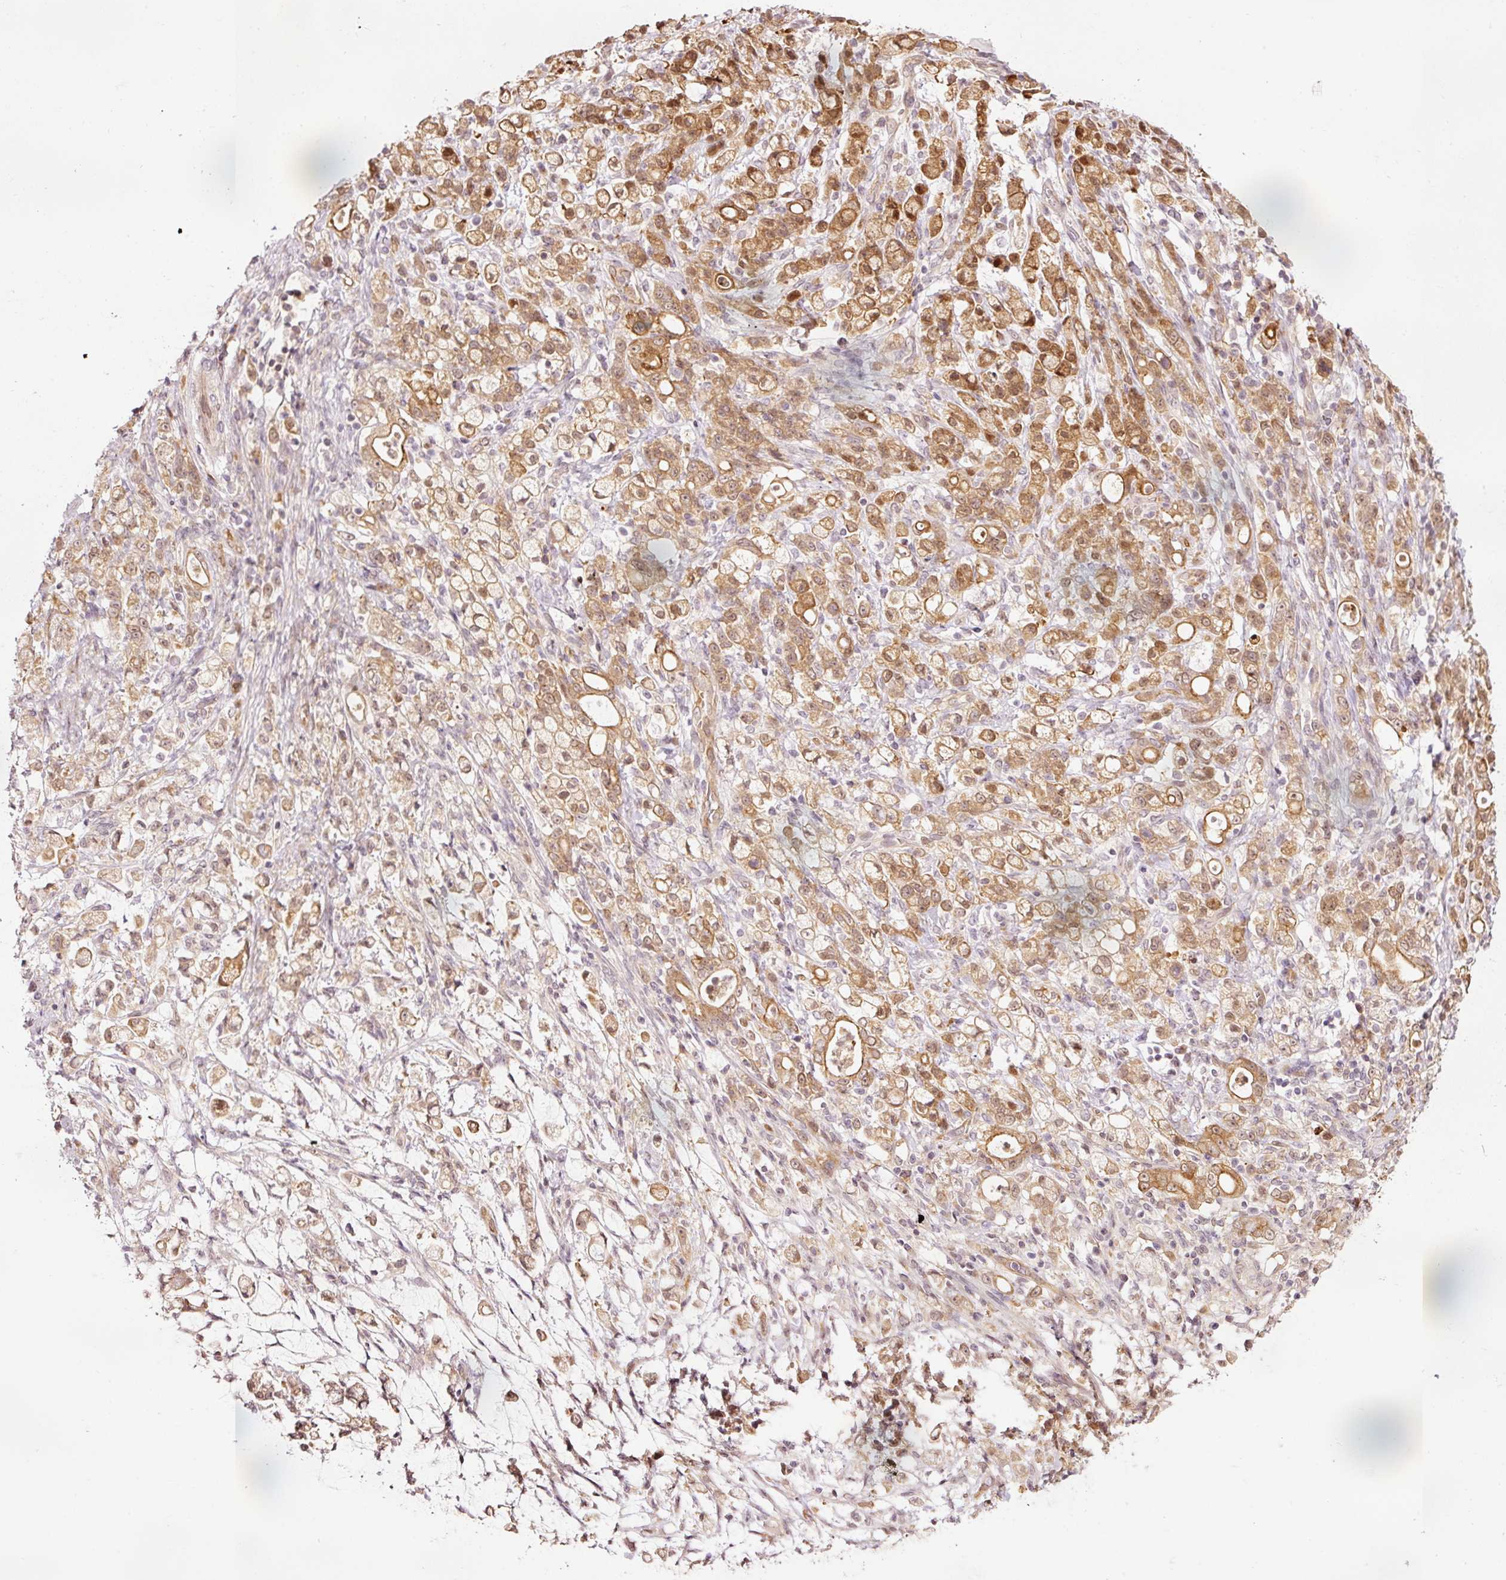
{"staining": {"intensity": "moderate", "quantity": ">75%", "location": "cytoplasmic/membranous,nuclear"}, "tissue": "stomach cancer", "cell_type": "Tumor cells", "image_type": "cancer", "snomed": [{"axis": "morphology", "description": "Adenocarcinoma, NOS"}, {"axis": "topography", "description": "Stomach"}], "caption": "There is medium levels of moderate cytoplasmic/membranous and nuclear expression in tumor cells of stomach cancer, as demonstrated by immunohistochemical staining (brown color).", "gene": "FBXL14", "patient": {"sex": "female", "age": 60}}